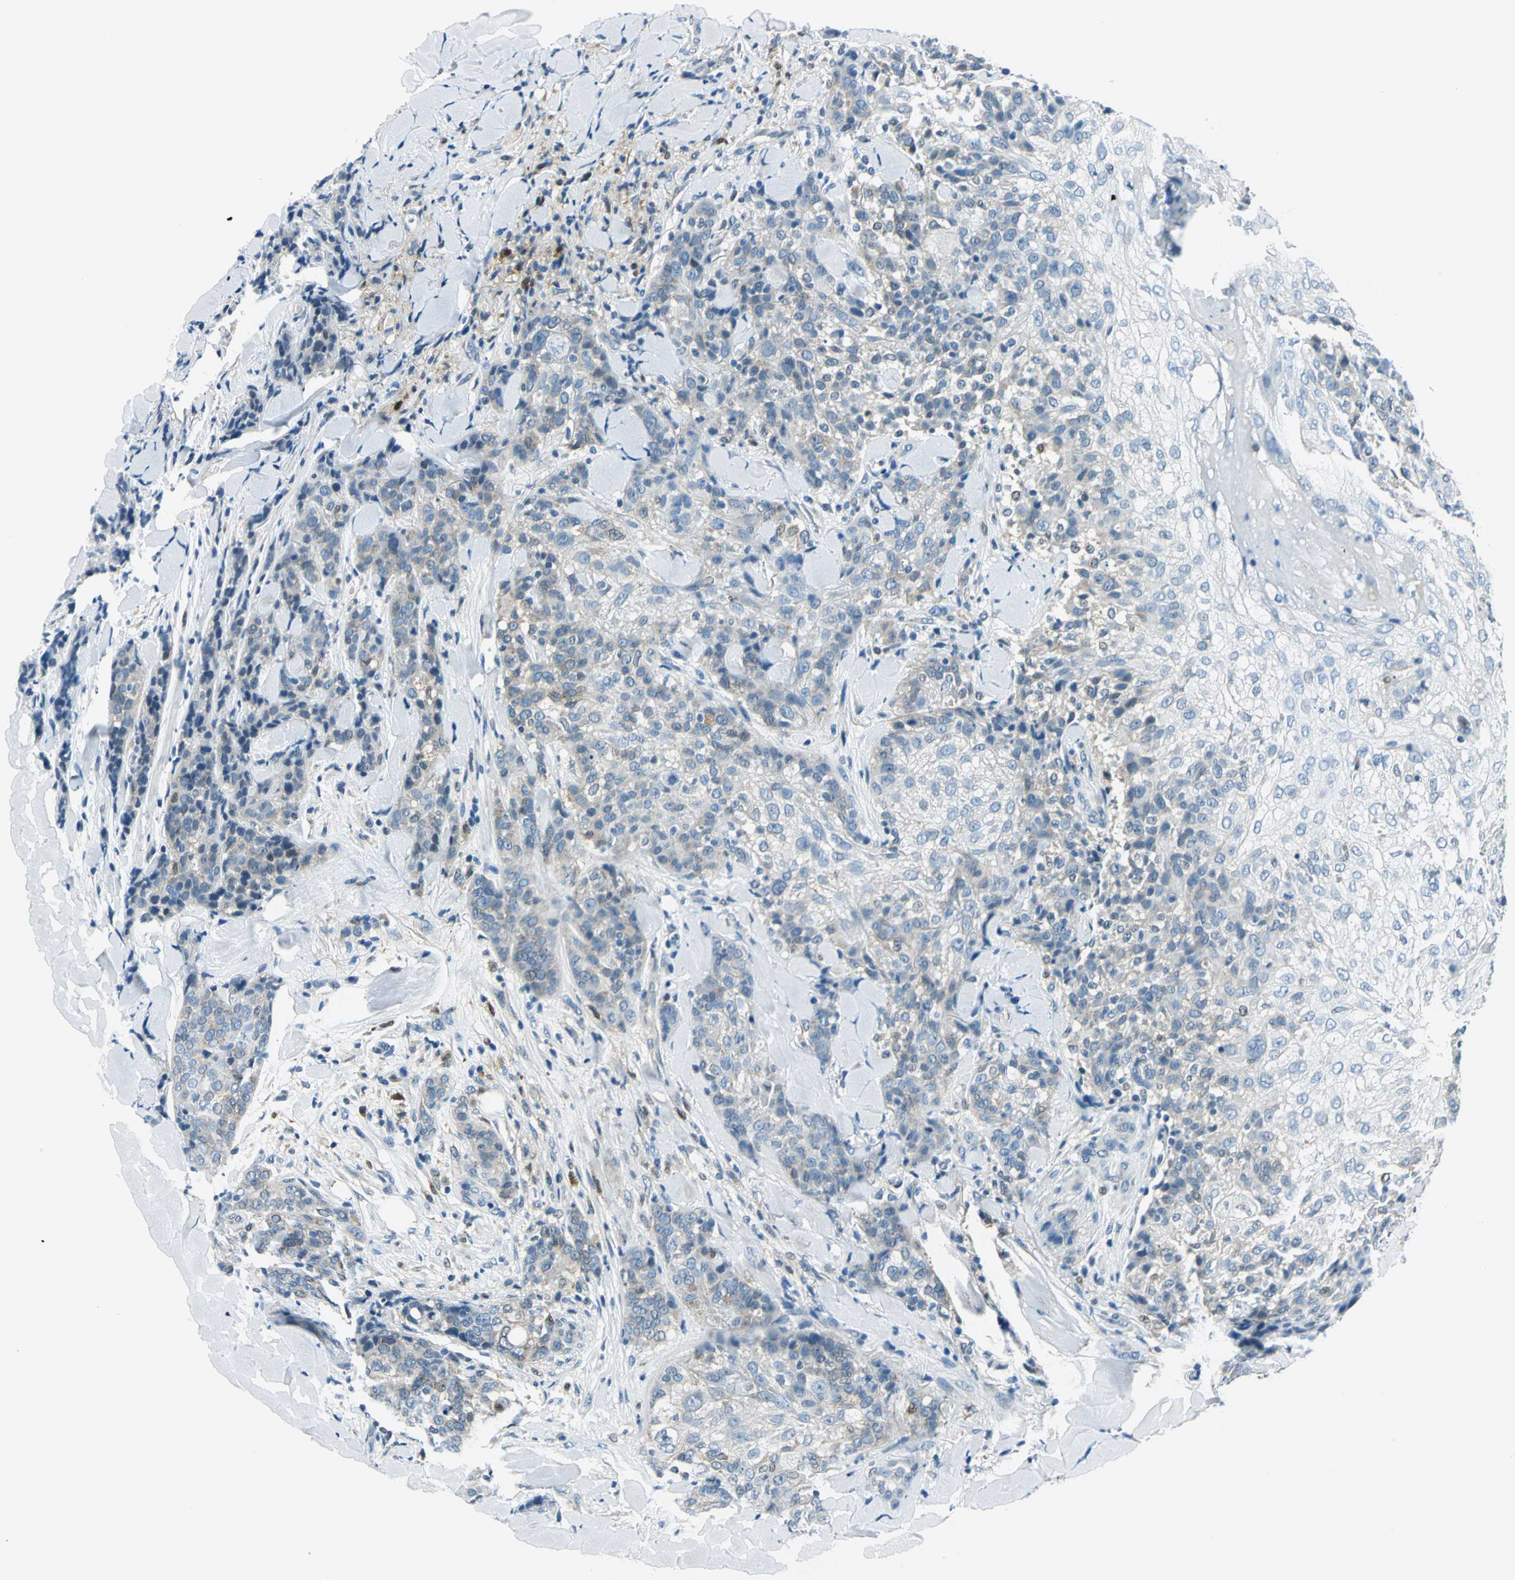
{"staining": {"intensity": "moderate", "quantity": "<25%", "location": "cytoplasmic/membranous,nuclear"}, "tissue": "skin cancer", "cell_type": "Tumor cells", "image_type": "cancer", "snomed": [{"axis": "morphology", "description": "Normal tissue, NOS"}, {"axis": "morphology", "description": "Squamous cell carcinoma, NOS"}, {"axis": "topography", "description": "Skin"}], "caption": "Tumor cells display low levels of moderate cytoplasmic/membranous and nuclear staining in approximately <25% of cells in human skin cancer (squamous cell carcinoma).", "gene": "AKR1A1", "patient": {"sex": "female", "age": 83}}